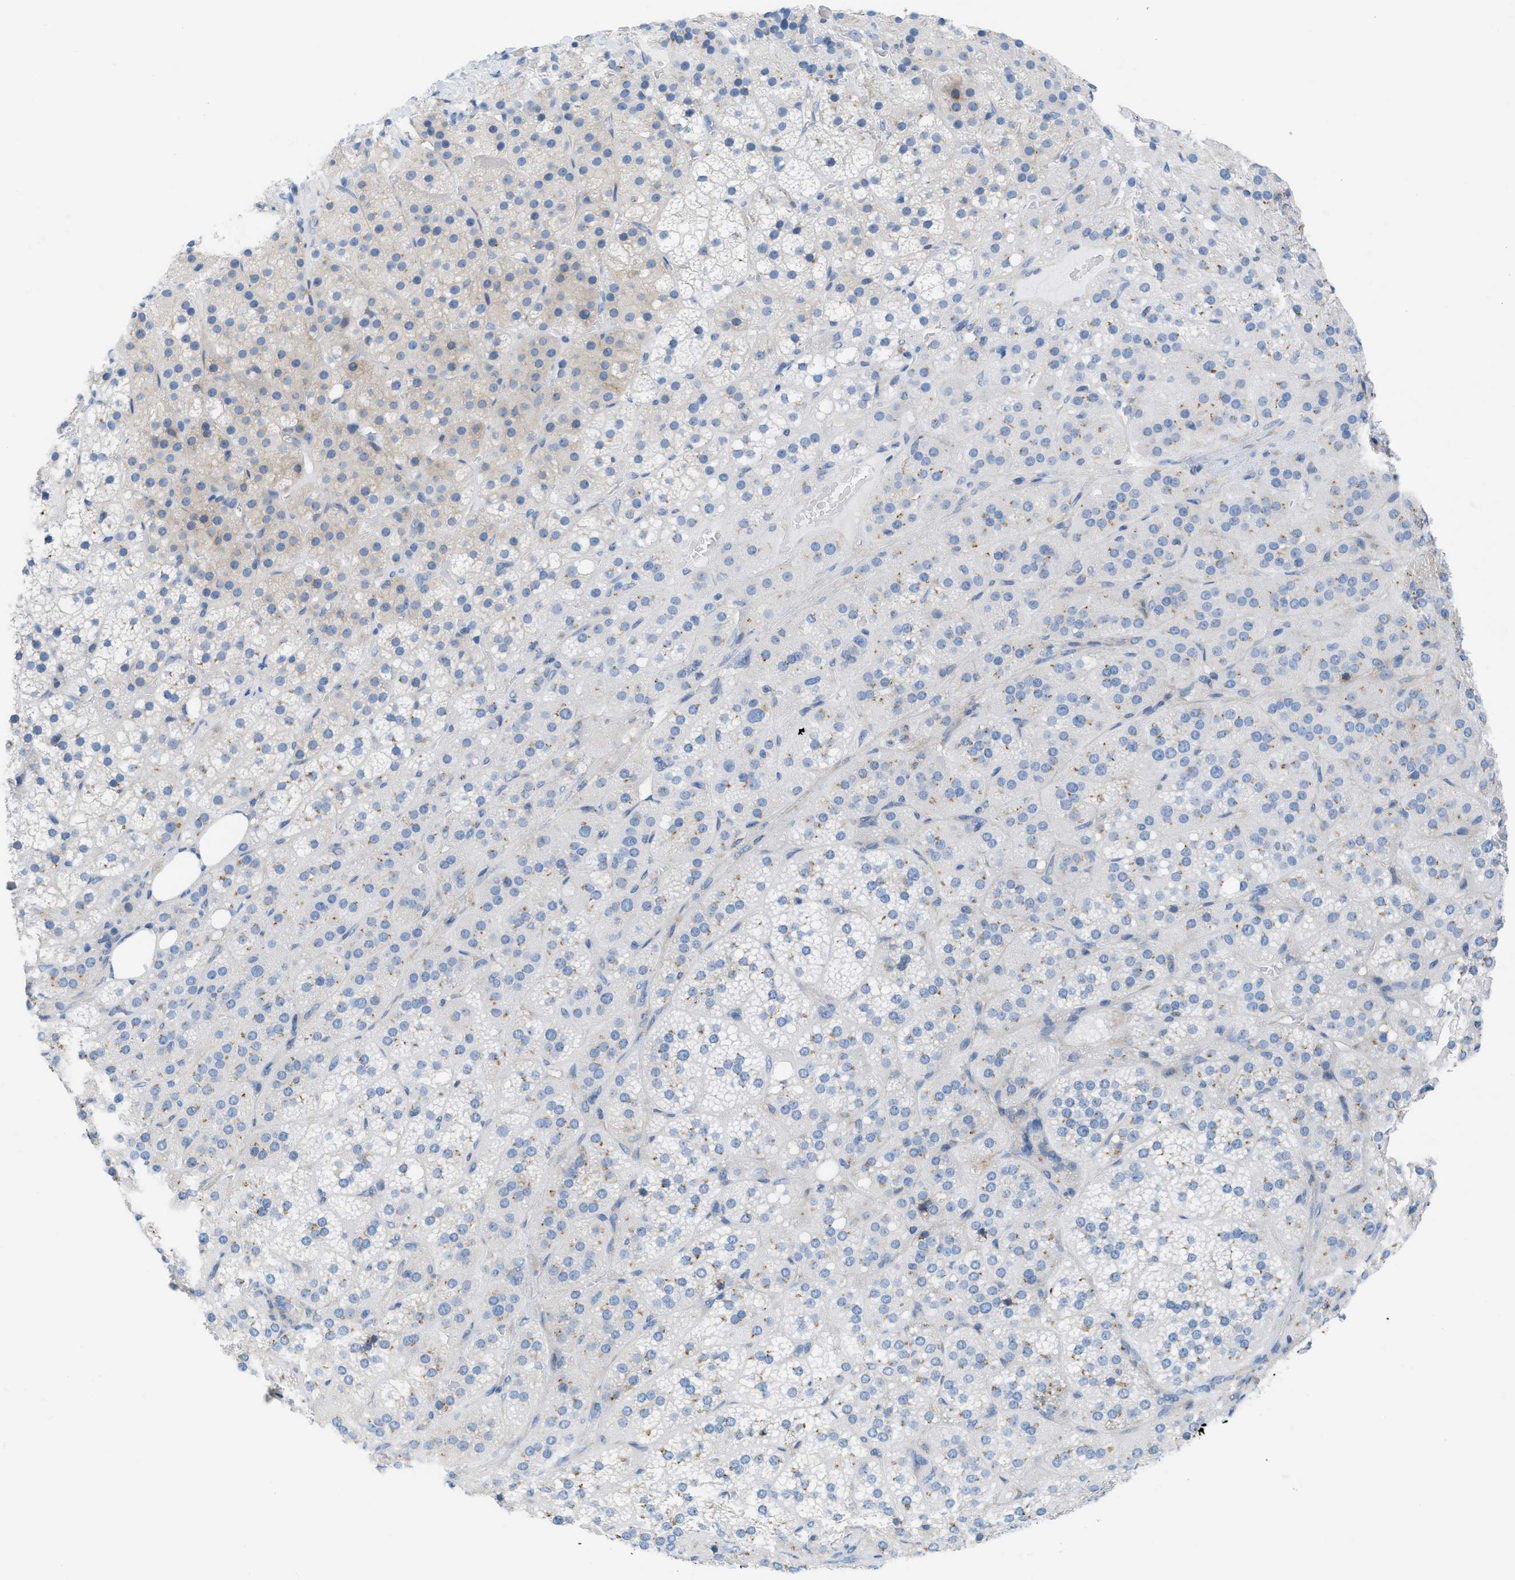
{"staining": {"intensity": "weak", "quantity": "<25%", "location": "cytoplasmic/membranous"}, "tissue": "adrenal gland", "cell_type": "Glandular cells", "image_type": "normal", "snomed": [{"axis": "morphology", "description": "Normal tissue, NOS"}, {"axis": "topography", "description": "Adrenal gland"}], "caption": "Adrenal gland stained for a protein using IHC shows no staining glandular cells.", "gene": "ASGR1", "patient": {"sex": "female", "age": 59}}